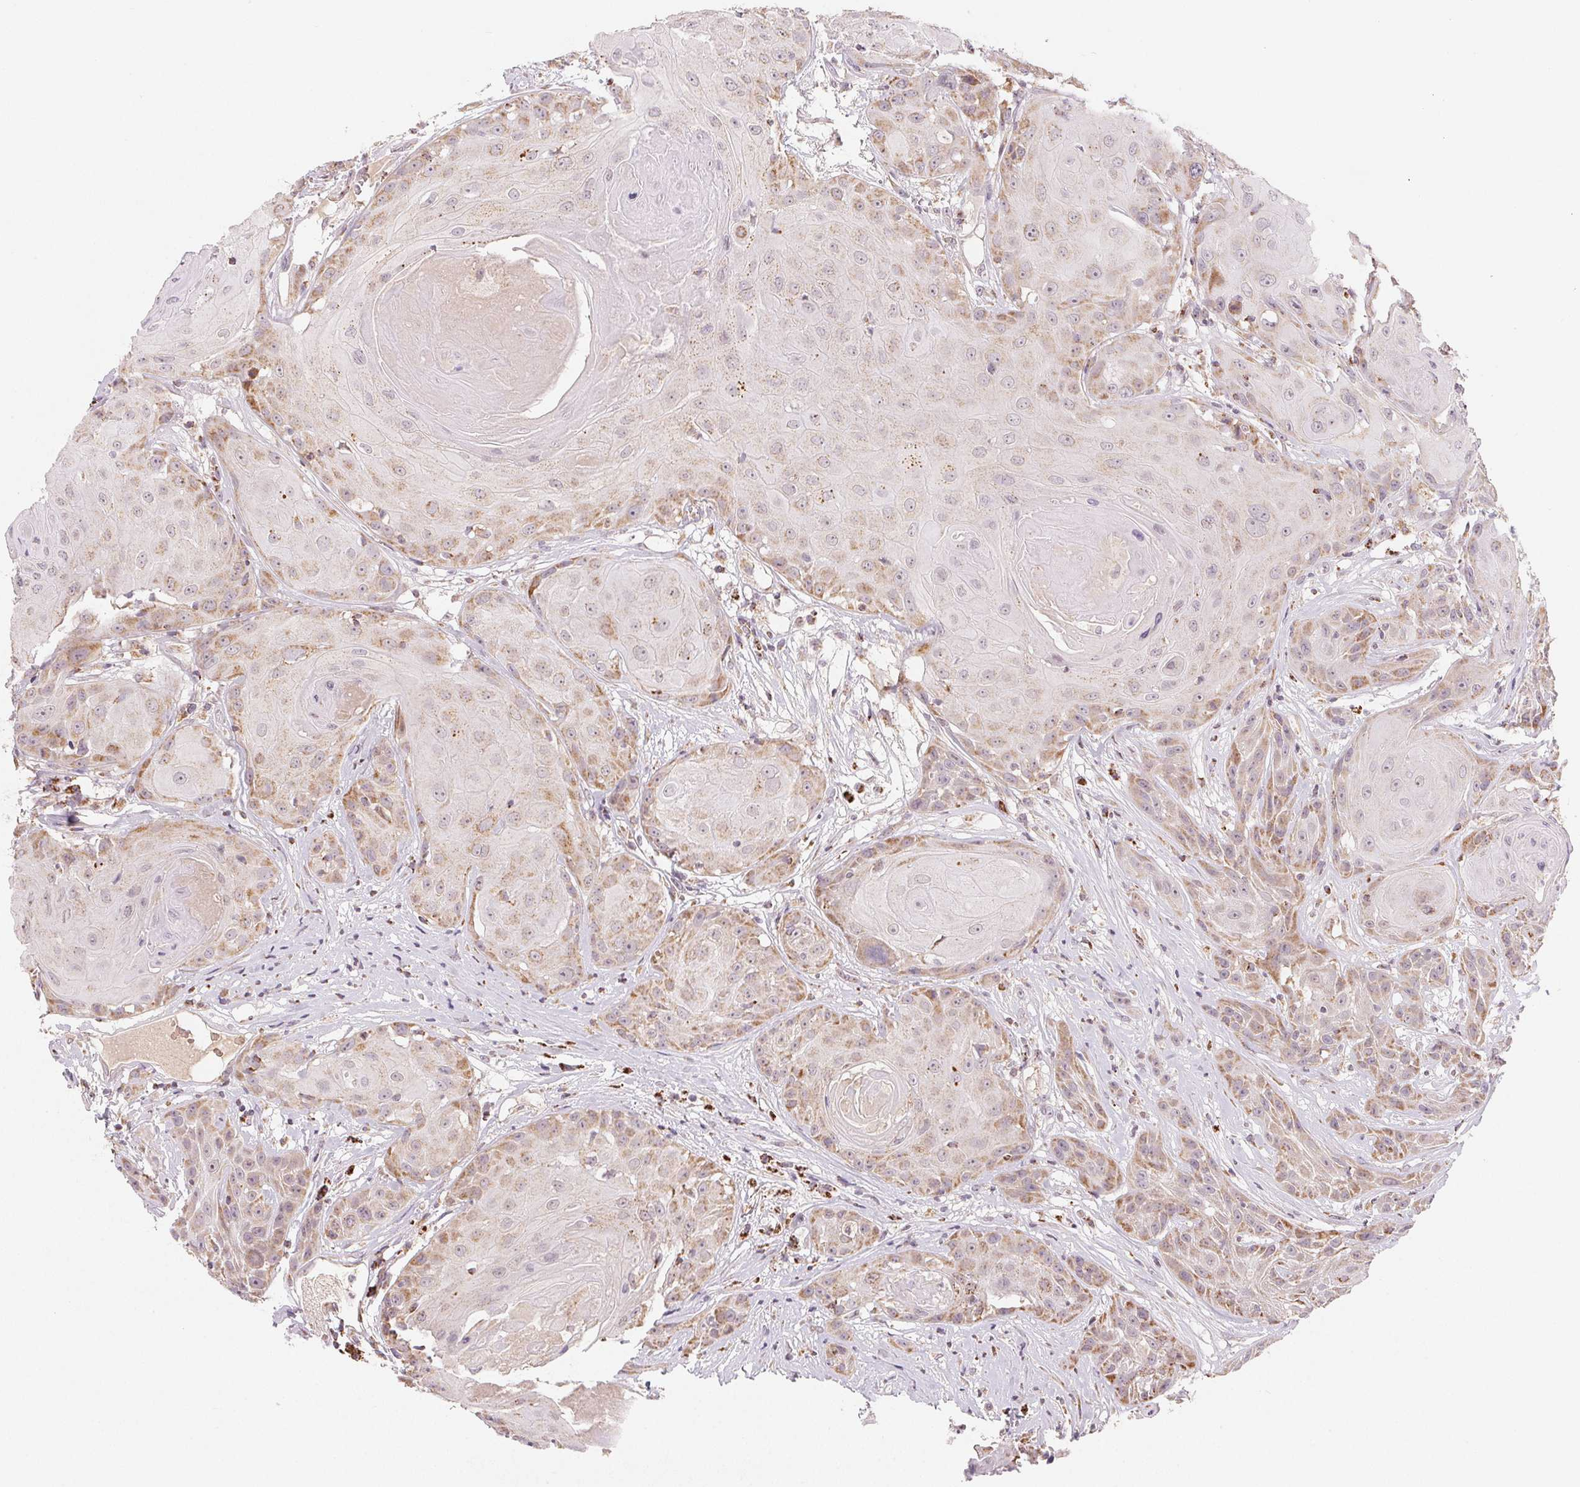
{"staining": {"intensity": "moderate", "quantity": "<25%", "location": "cytoplasmic/membranous"}, "tissue": "head and neck cancer", "cell_type": "Tumor cells", "image_type": "cancer", "snomed": [{"axis": "morphology", "description": "Squamous cell carcinoma, NOS"}, {"axis": "topography", "description": "Skin"}, {"axis": "topography", "description": "Head-Neck"}], "caption": "About <25% of tumor cells in human squamous cell carcinoma (head and neck) reveal moderate cytoplasmic/membranous protein positivity as visualized by brown immunohistochemical staining.", "gene": "HINT2", "patient": {"sex": "male", "age": 80}}